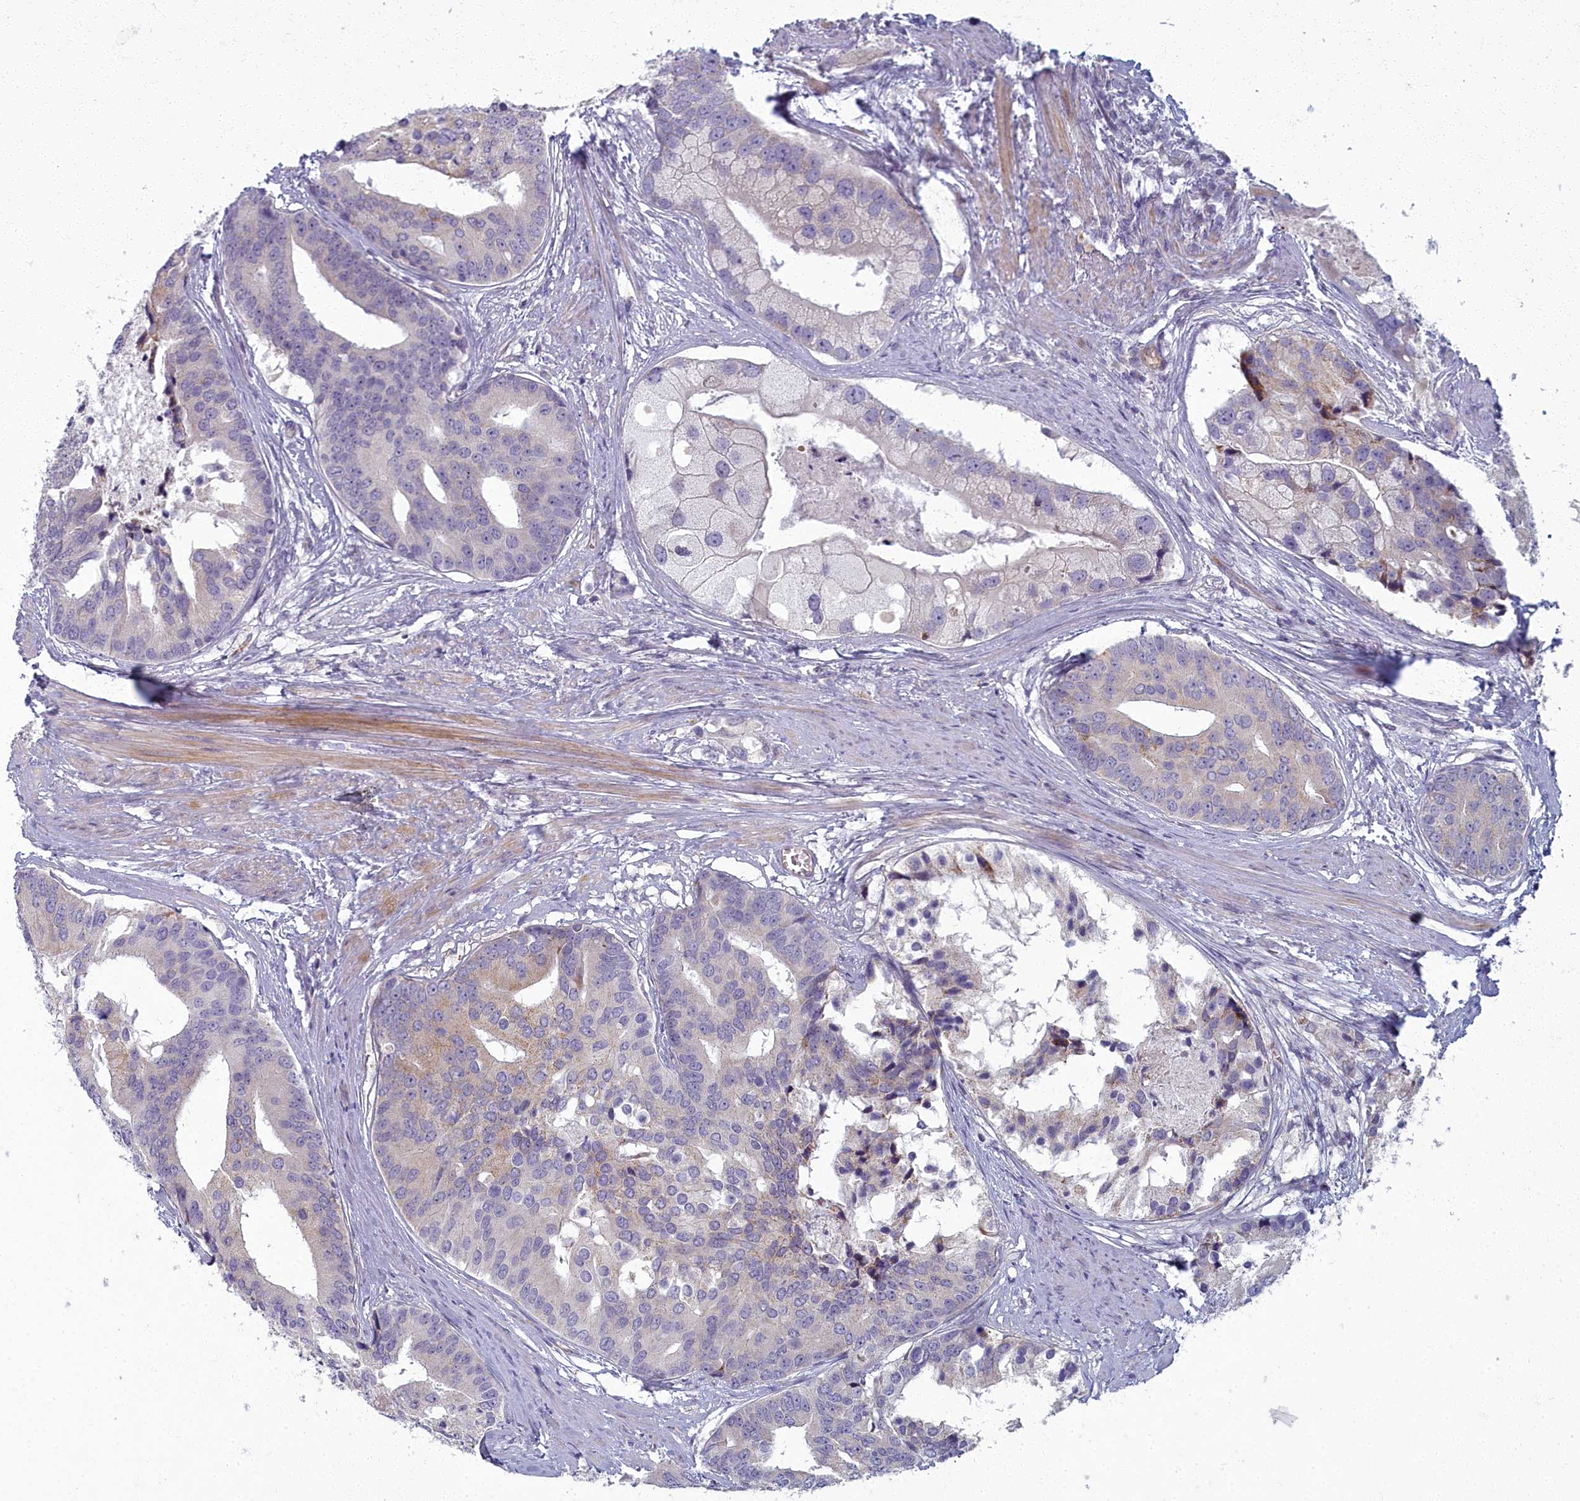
{"staining": {"intensity": "weak", "quantity": "<25%", "location": "cytoplasmic/membranous"}, "tissue": "prostate cancer", "cell_type": "Tumor cells", "image_type": "cancer", "snomed": [{"axis": "morphology", "description": "Adenocarcinoma, High grade"}, {"axis": "topography", "description": "Prostate"}], "caption": "An immunohistochemistry micrograph of prostate adenocarcinoma (high-grade) is shown. There is no staining in tumor cells of prostate adenocarcinoma (high-grade).", "gene": "ARL15", "patient": {"sex": "male", "age": 62}}